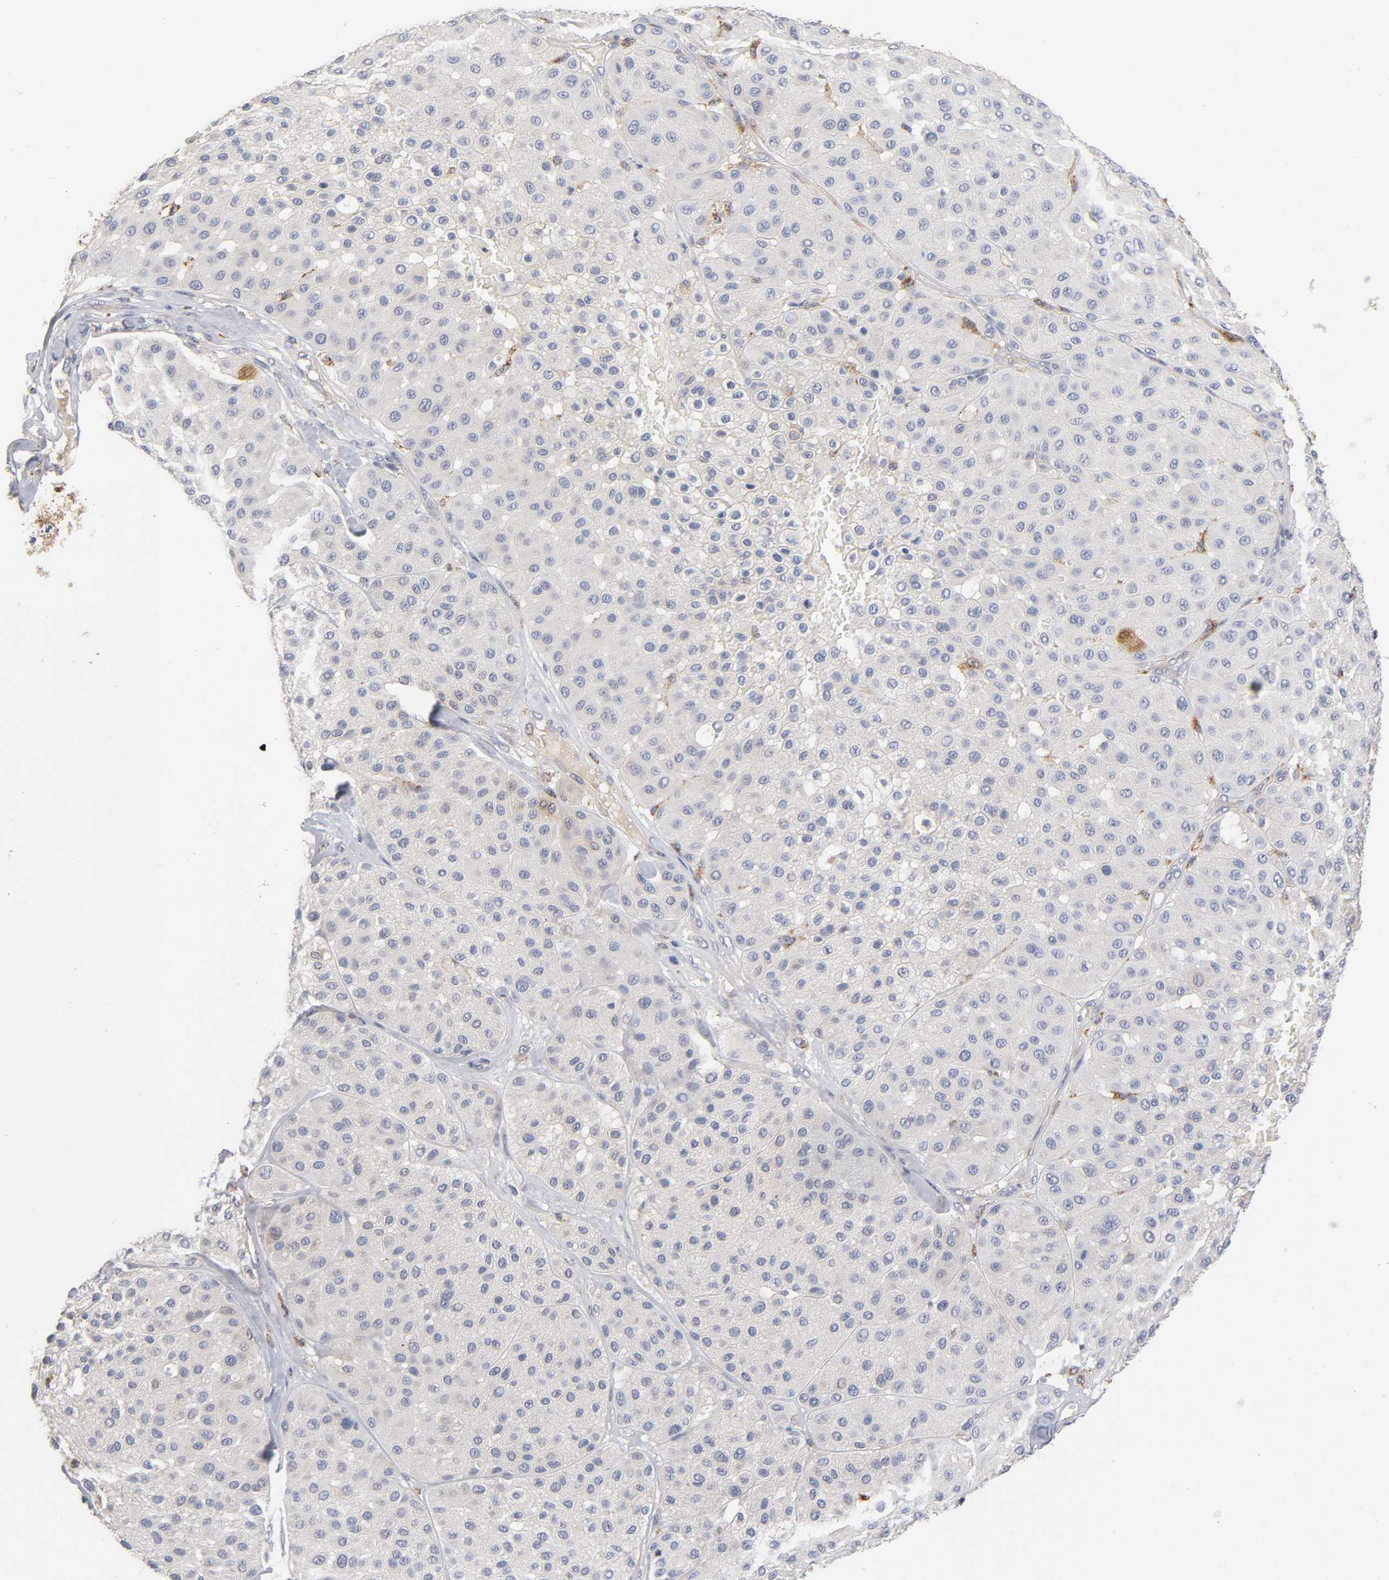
{"staining": {"intensity": "weak", "quantity": "<25%", "location": "cytoplasmic/membranous"}, "tissue": "melanoma", "cell_type": "Tumor cells", "image_type": "cancer", "snomed": [{"axis": "morphology", "description": "Normal tissue, NOS"}, {"axis": "morphology", "description": "Malignant melanoma, Metastatic site"}, {"axis": "topography", "description": "Skin"}], "caption": "Malignant melanoma (metastatic site) stained for a protein using immunohistochemistry exhibits no staining tumor cells.", "gene": "ISG15", "patient": {"sex": "male", "age": 41}}